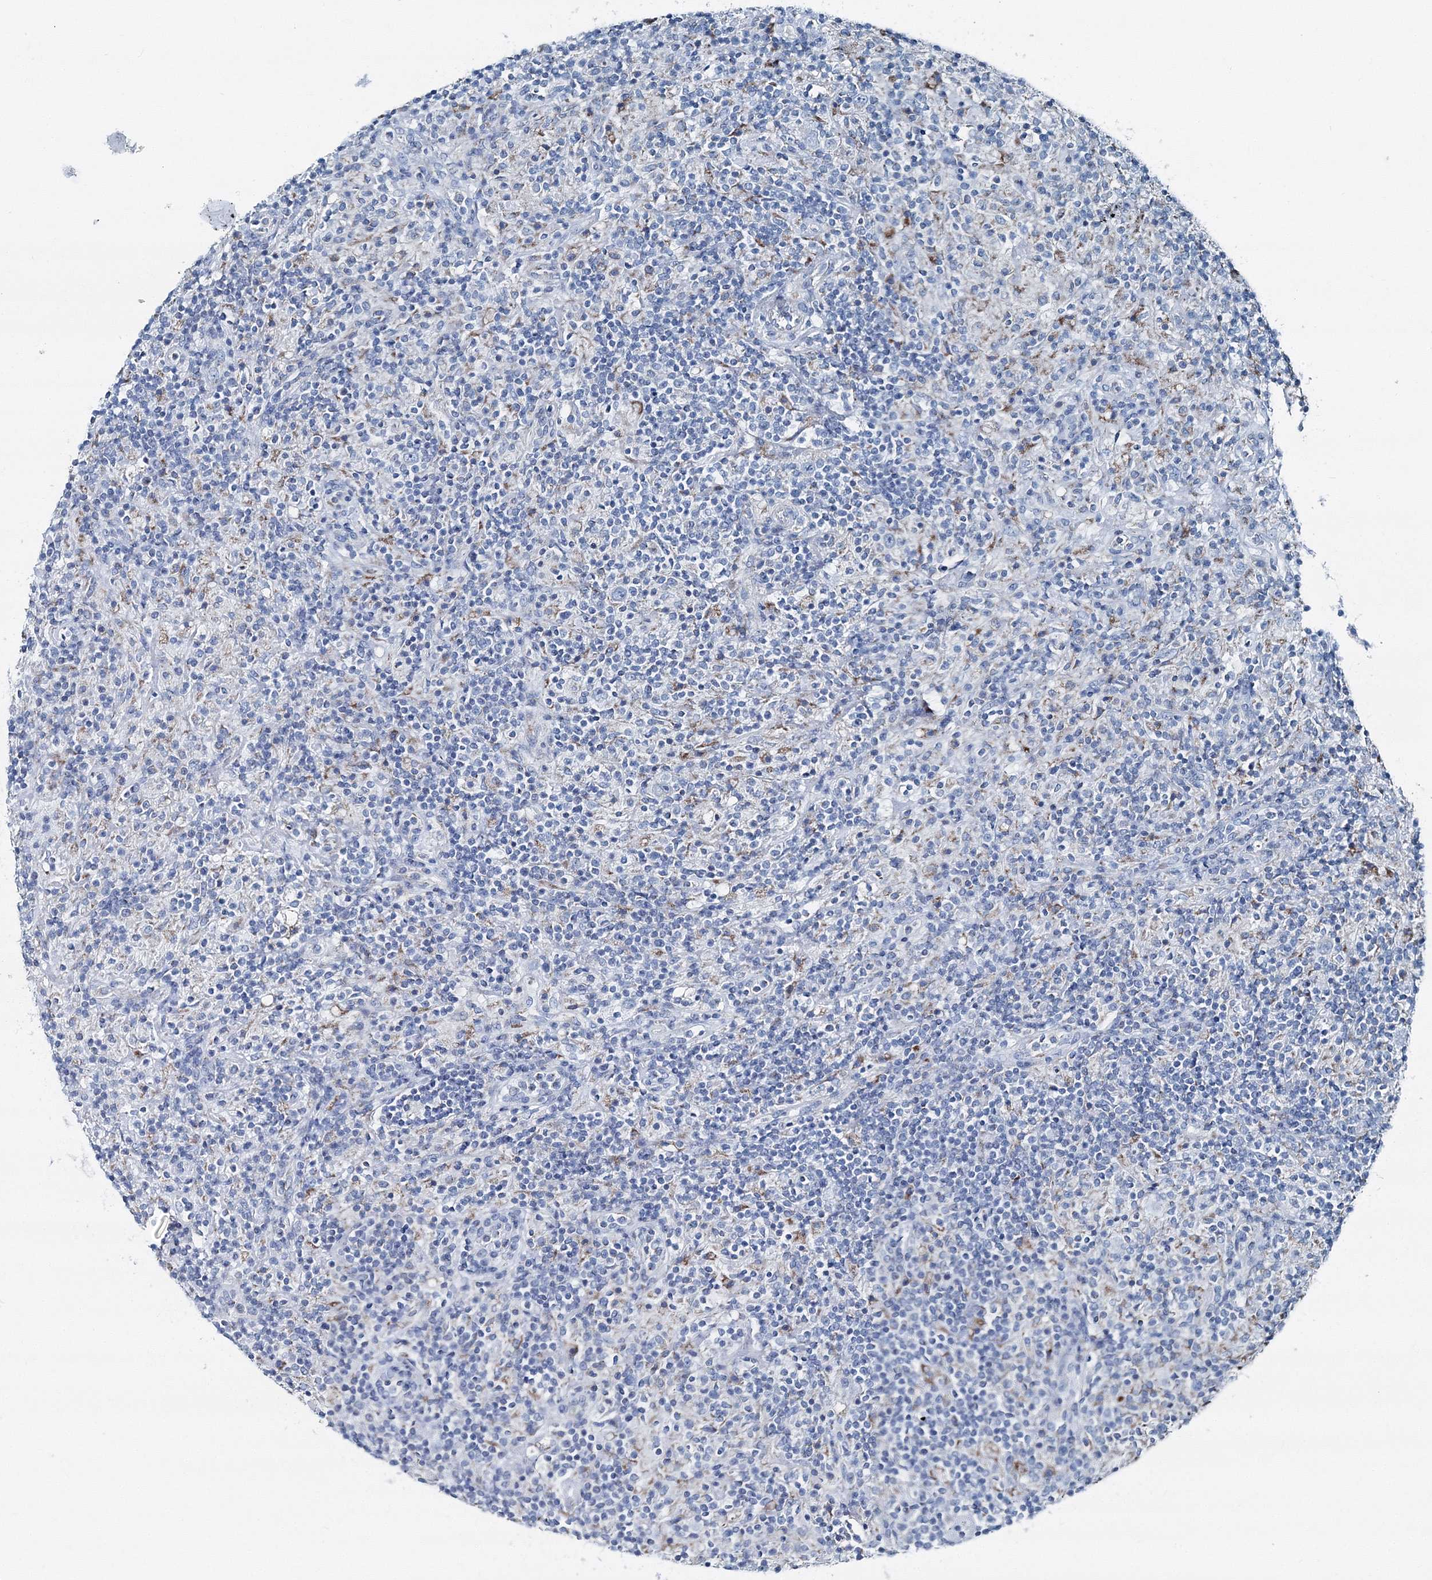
{"staining": {"intensity": "negative", "quantity": "none", "location": "none"}, "tissue": "lymphoma", "cell_type": "Tumor cells", "image_type": "cancer", "snomed": [{"axis": "morphology", "description": "Hodgkin's disease, NOS"}, {"axis": "topography", "description": "Lymph node"}], "caption": "There is no significant positivity in tumor cells of lymphoma.", "gene": "GABARAPL2", "patient": {"sex": "male", "age": 70}}